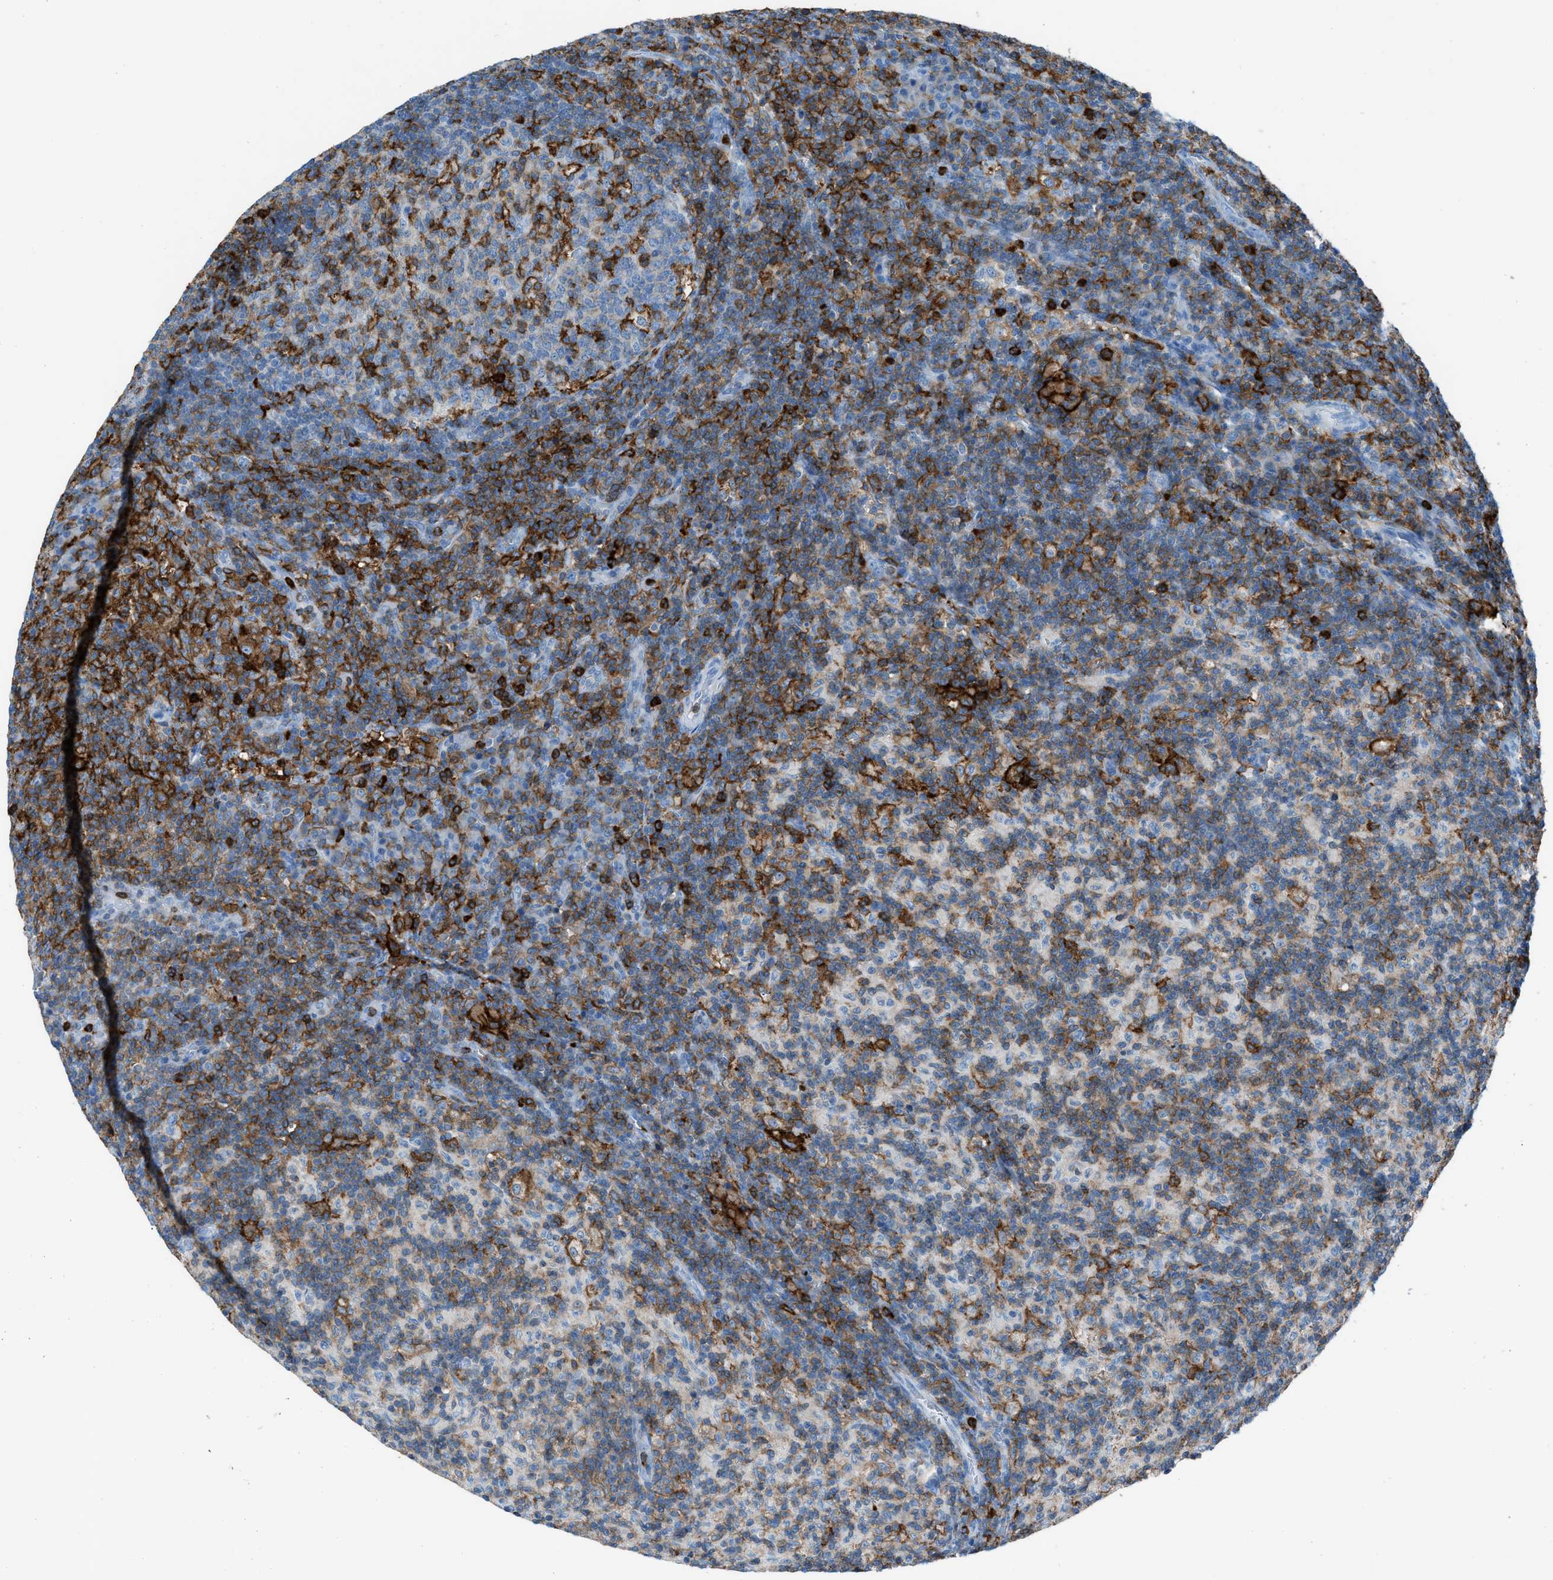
{"staining": {"intensity": "moderate", "quantity": ">75%", "location": "cytoplasmic/membranous"}, "tissue": "lymph node", "cell_type": "Germinal center cells", "image_type": "normal", "snomed": [{"axis": "morphology", "description": "Normal tissue, NOS"}, {"axis": "morphology", "description": "Inflammation, NOS"}, {"axis": "topography", "description": "Lymph node"}], "caption": "Moderate cytoplasmic/membranous staining for a protein is identified in approximately >75% of germinal center cells of normal lymph node using immunohistochemistry.", "gene": "ITGB2", "patient": {"sex": "male", "age": 55}}